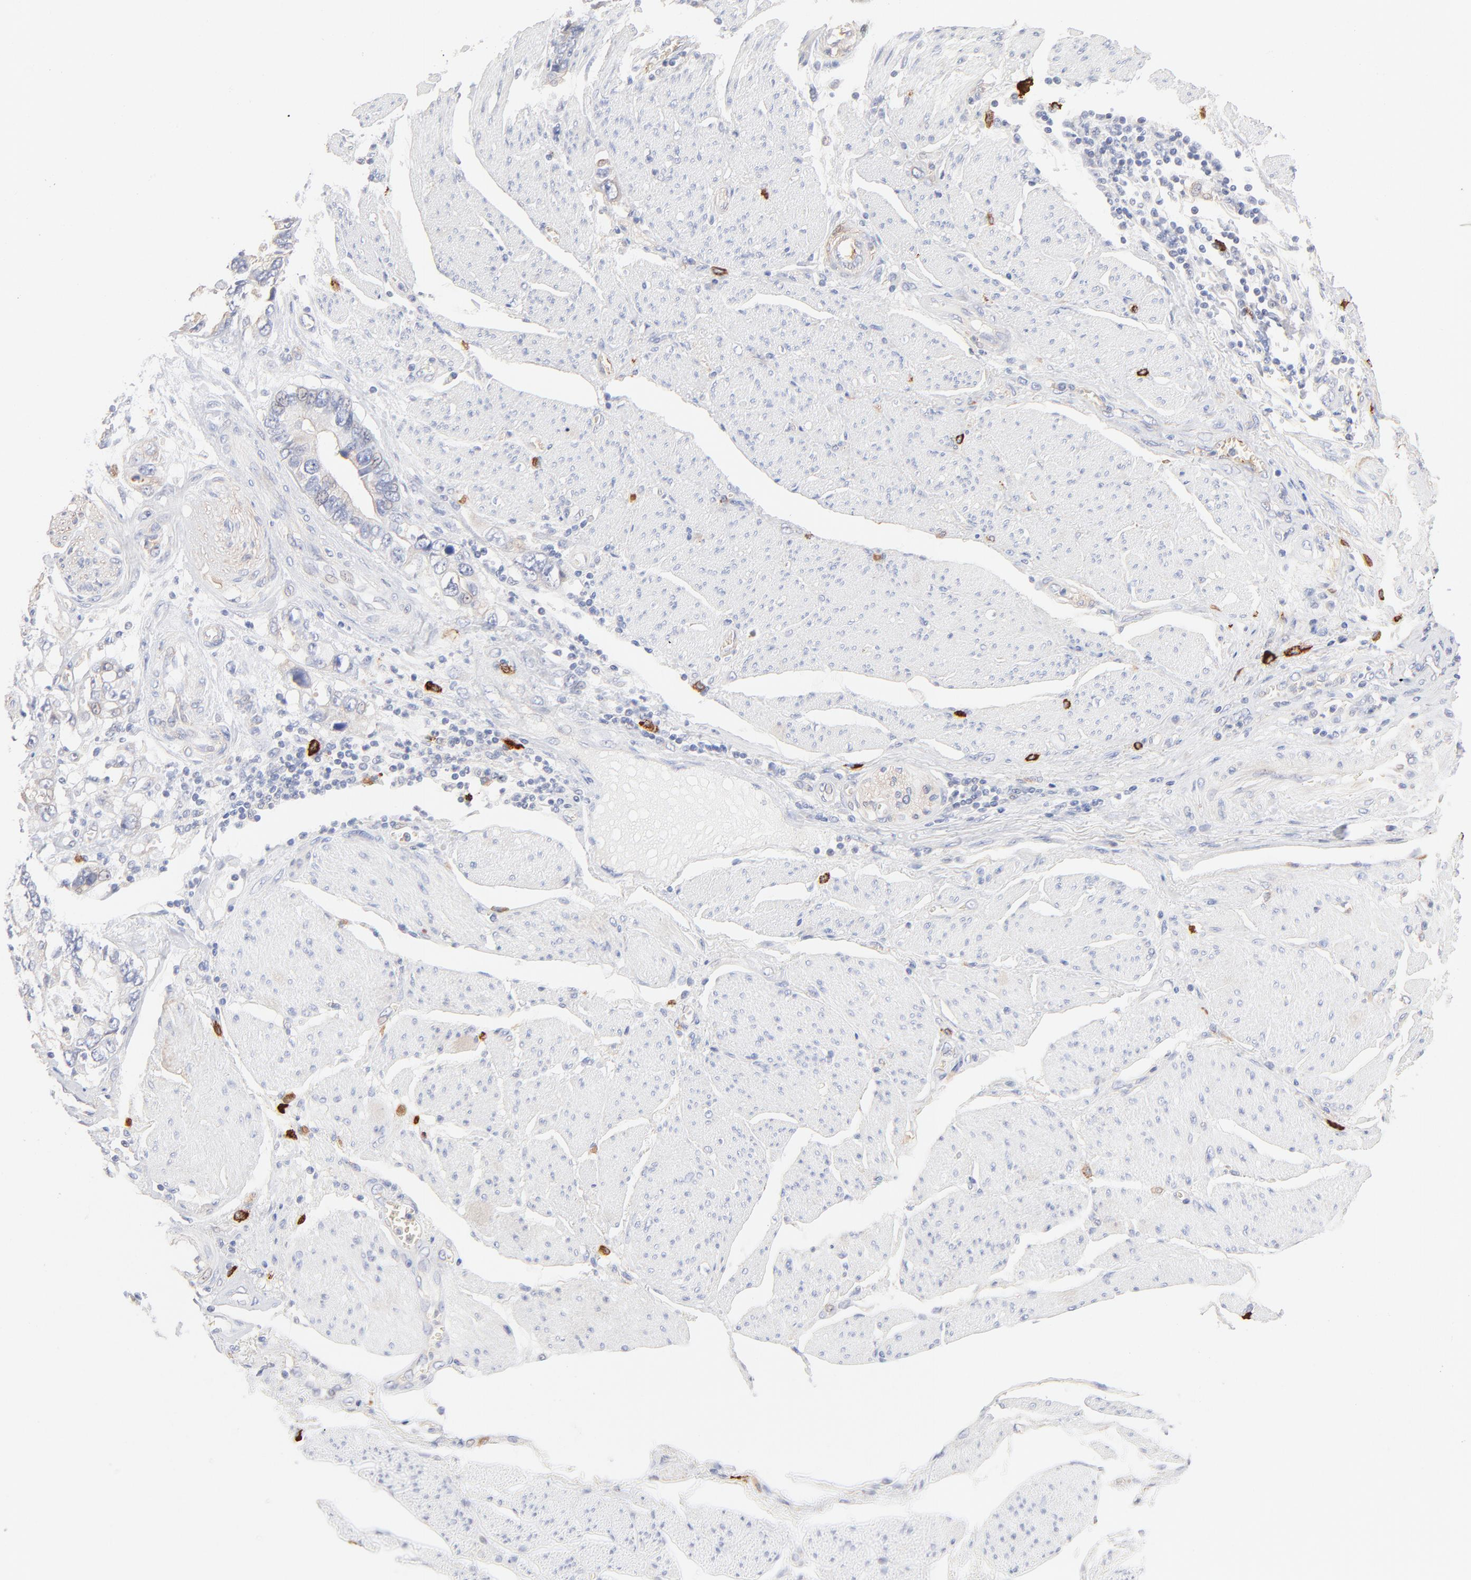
{"staining": {"intensity": "negative", "quantity": "none", "location": "none"}, "tissue": "stomach cancer", "cell_type": "Tumor cells", "image_type": "cancer", "snomed": [{"axis": "morphology", "description": "Adenocarcinoma, NOS"}, {"axis": "topography", "description": "Pancreas"}, {"axis": "topography", "description": "Stomach, upper"}], "caption": "This histopathology image is of adenocarcinoma (stomach) stained with IHC to label a protein in brown with the nuclei are counter-stained blue. There is no staining in tumor cells. (Brightfield microscopy of DAB (3,3'-diaminobenzidine) immunohistochemistry (IHC) at high magnification).", "gene": "SPTB", "patient": {"sex": "male", "age": 77}}